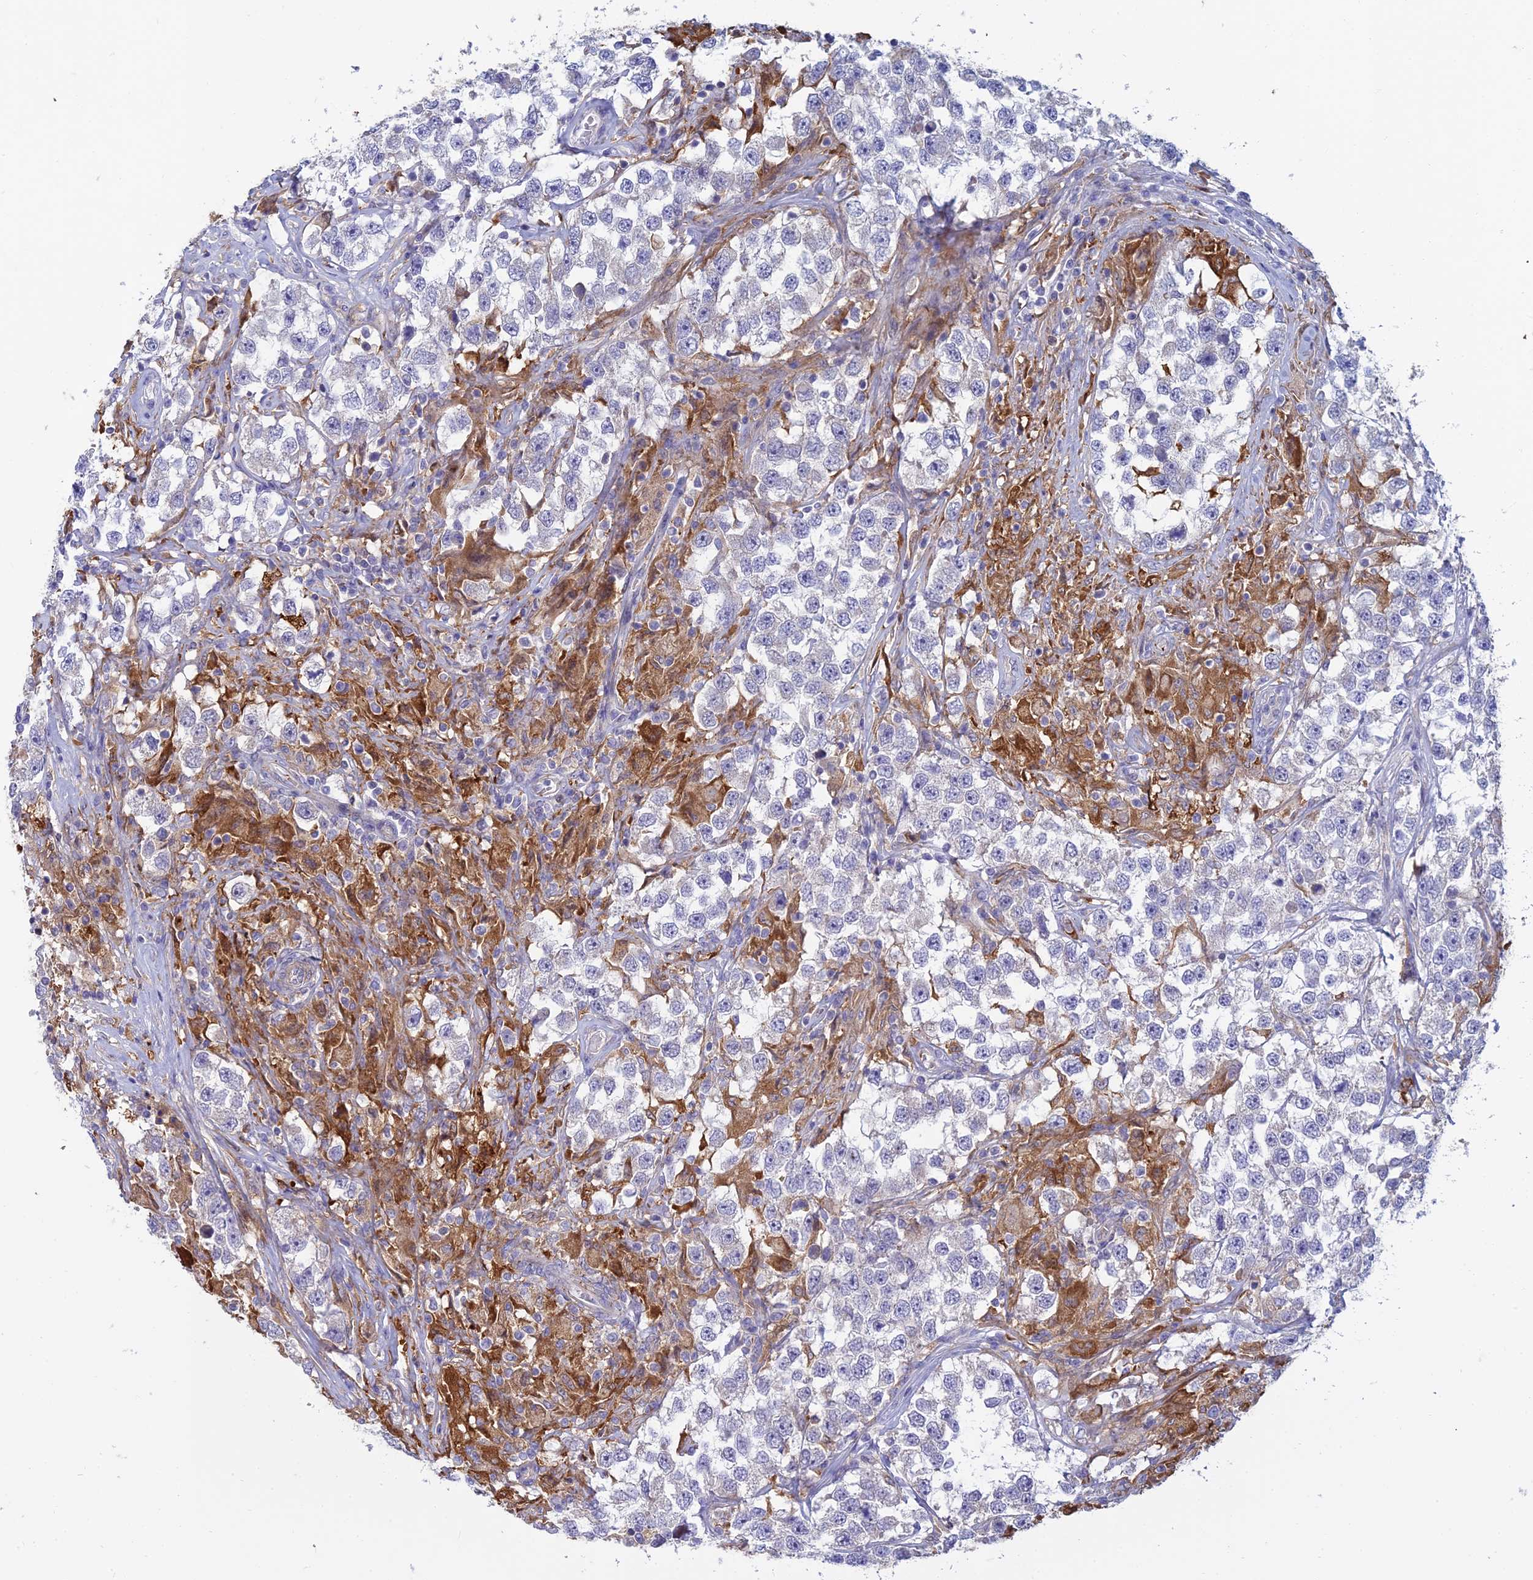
{"staining": {"intensity": "negative", "quantity": "none", "location": "none"}, "tissue": "testis cancer", "cell_type": "Tumor cells", "image_type": "cancer", "snomed": [{"axis": "morphology", "description": "Seminoma, NOS"}, {"axis": "topography", "description": "Testis"}], "caption": "There is no significant positivity in tumor cells of testis cancer (seminoma). (DAB (3,3'-diaminobenzidine) immunohistochemistry visualized using brightfield microscopy, high magnification).", "gene": "DUS2", "patient": {"sex": "male", "age": 46}}